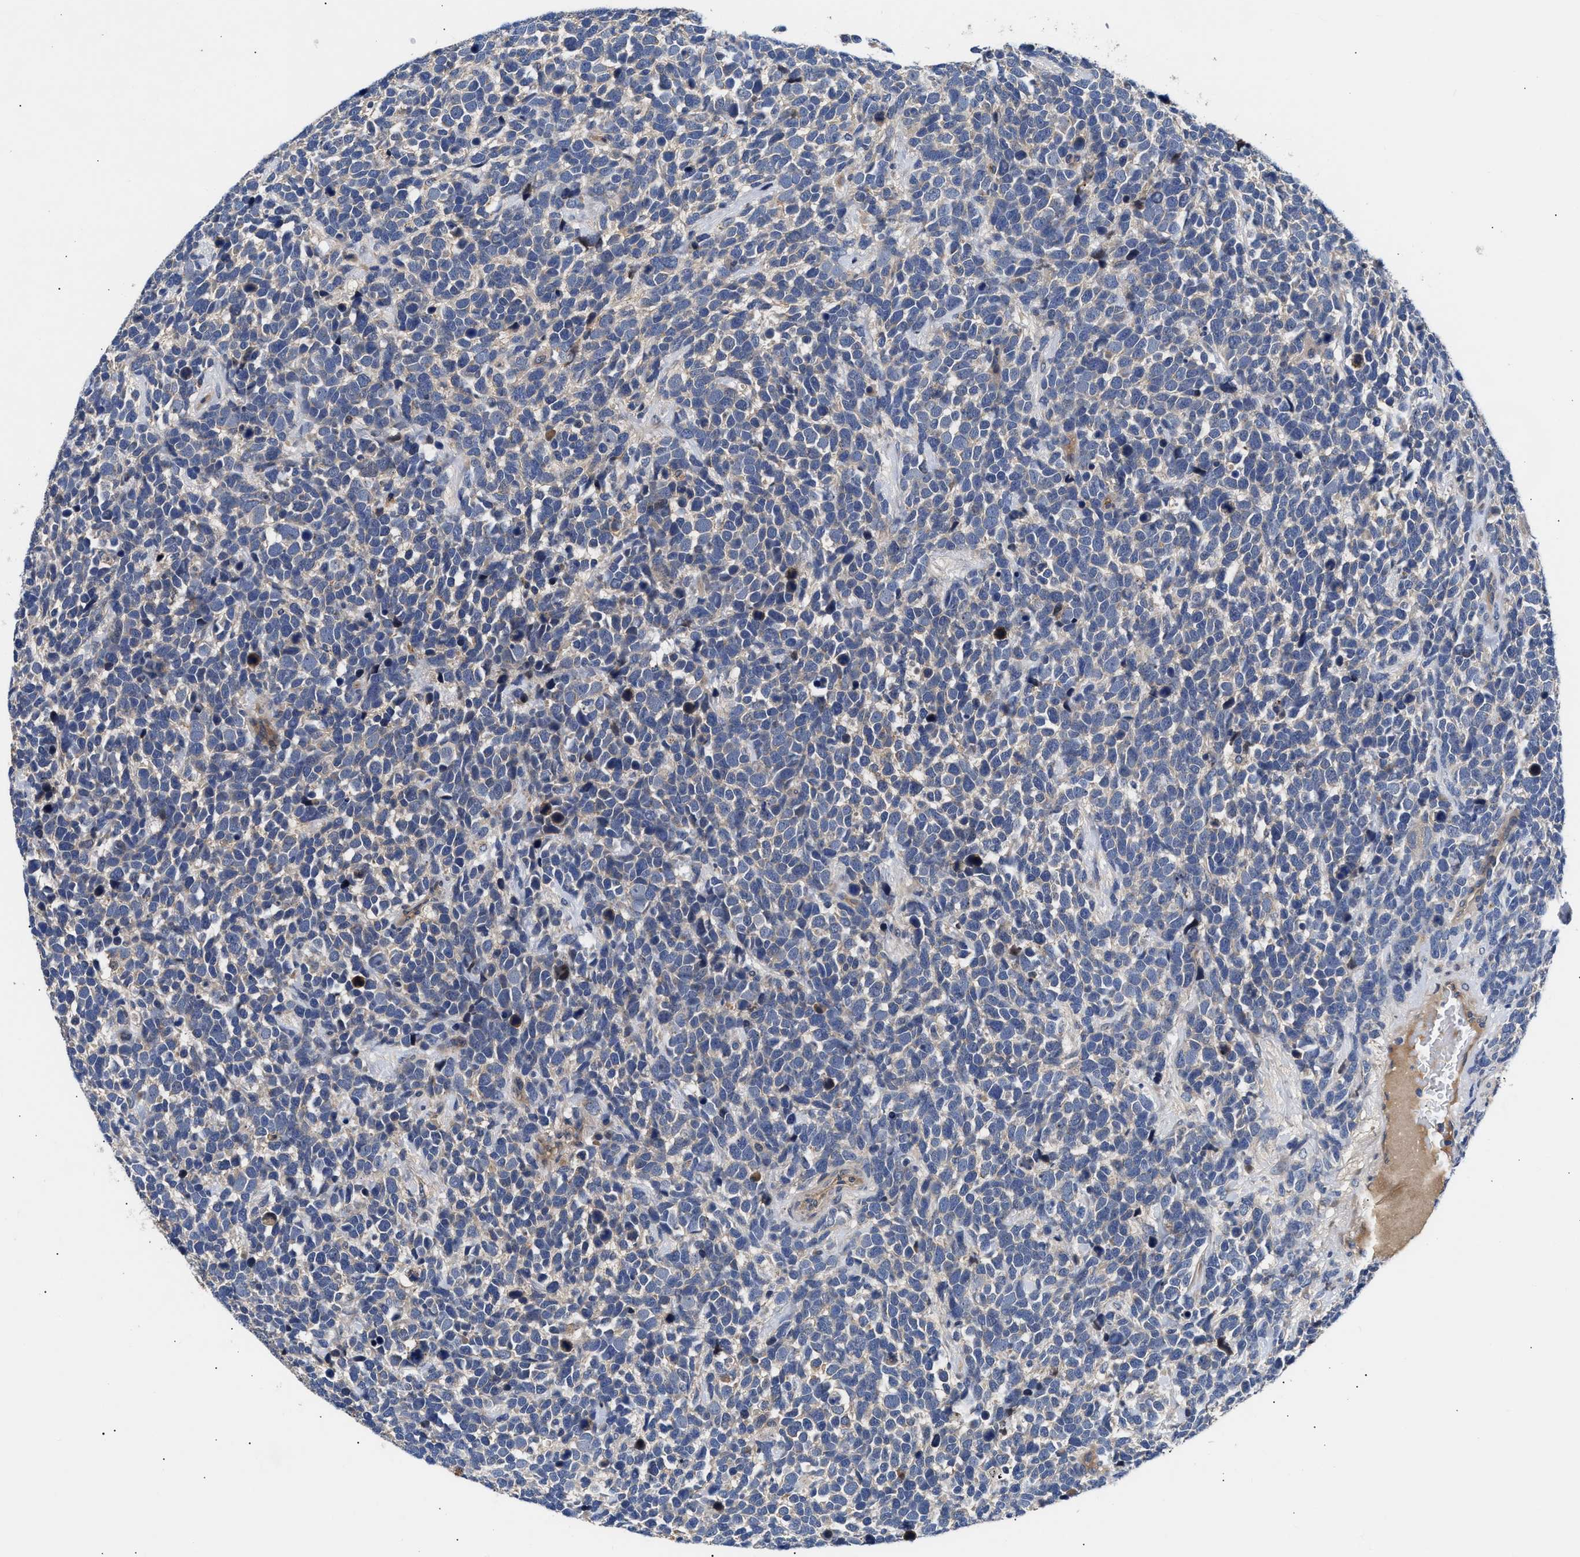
{"staining": {"intensity": "negative", "quantity": "none", "location": "none"}, "tissue": "urothelial cancer", "cell_type": "Tumor cells", "image_type": "cancer", "snomed": [{"axis": "morphology", "description": "Urothelial carcinoma, High grade"}, {"axis": "topography", "description": "Urinary bladder"}], "caption": "There is no significant staining in tumor cells of urothelial carcinoma (high-grade).", "gene": "CCDC146", "patient": {"sex": "female", "age": 82}}